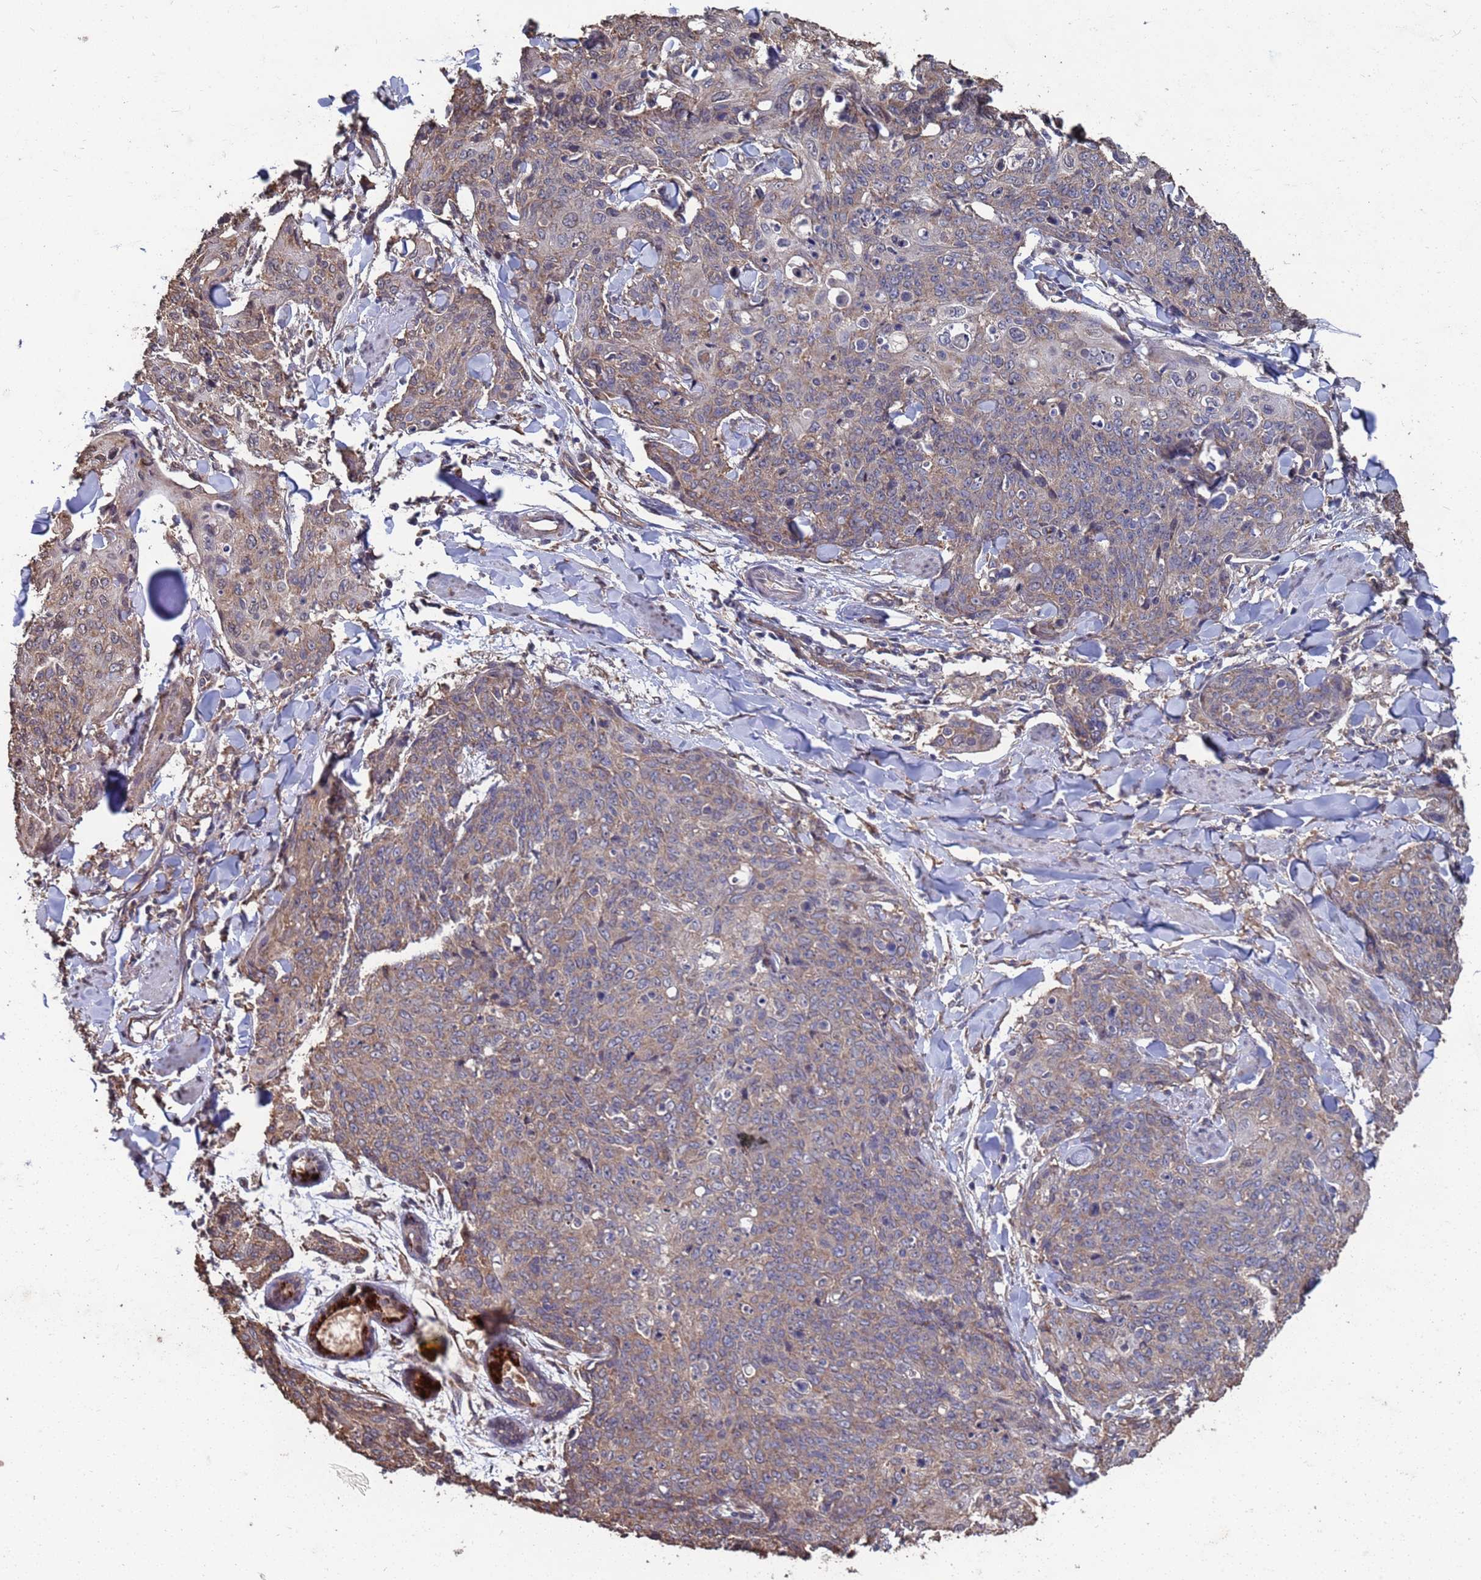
{"staining": {"intensity": "moderate", "quantity": "25%-75%", "location": "cytoplasmic/membranous"}, "tissue": "skin cancer", "cell_type": "Tumor cells", "image_type": "cancer", "snomed": [{"axis": "morphology", "description": "Squamous cell carcinoma, NOS"}, {"axis": "topography", "description": "Skin"}, {"axis": "topography", "description": "Vulva"}], "caption": "Moderate cytoplasmic/membranous protein positivity is identified in about 25%-75% of tumor cells in skin cancer (squamous cell carcinoma).", "gene": "CFAP119", "patient": {"sex": "female", "age": 85}}